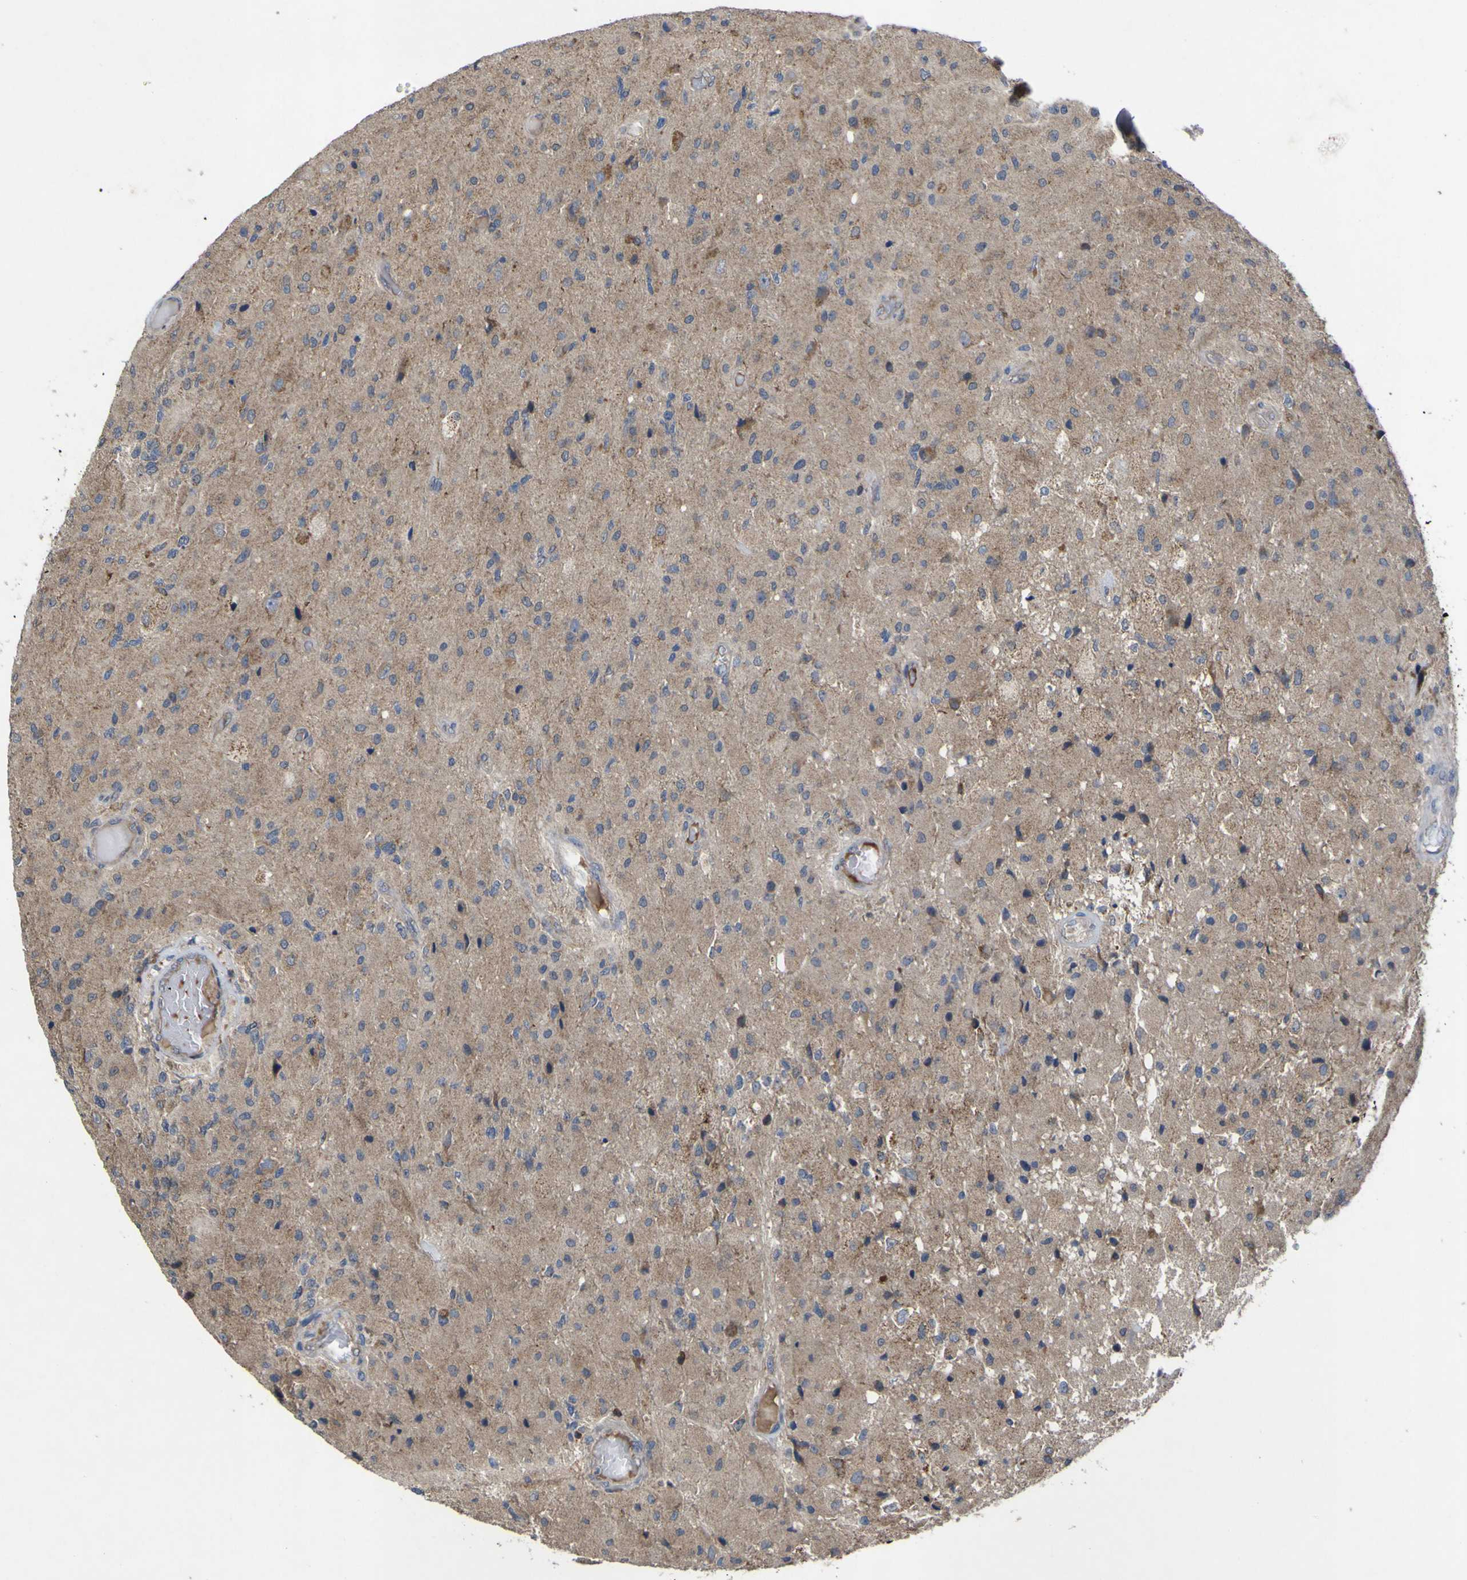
{"staining": {"intensity": "weak", "quantity": "<25%", "location": "cytoplasmic/membranous"}, "tissue": "glioma", "cell_type": "Tumor cells", "image_type": "cancer", "snomed": [{"axis": "morphology", "description": "Normal tissue, NOS"}, {"axis": "morphology", "description": "Glioma, malignant, High grade"}, {"axis": "topography", "description": "Cerebral cortex"}], "caption": "Tumor cells show no significant staining in glioma.", "gene": "IRAK2", "patient": {"sex": "male", "age": 77}}